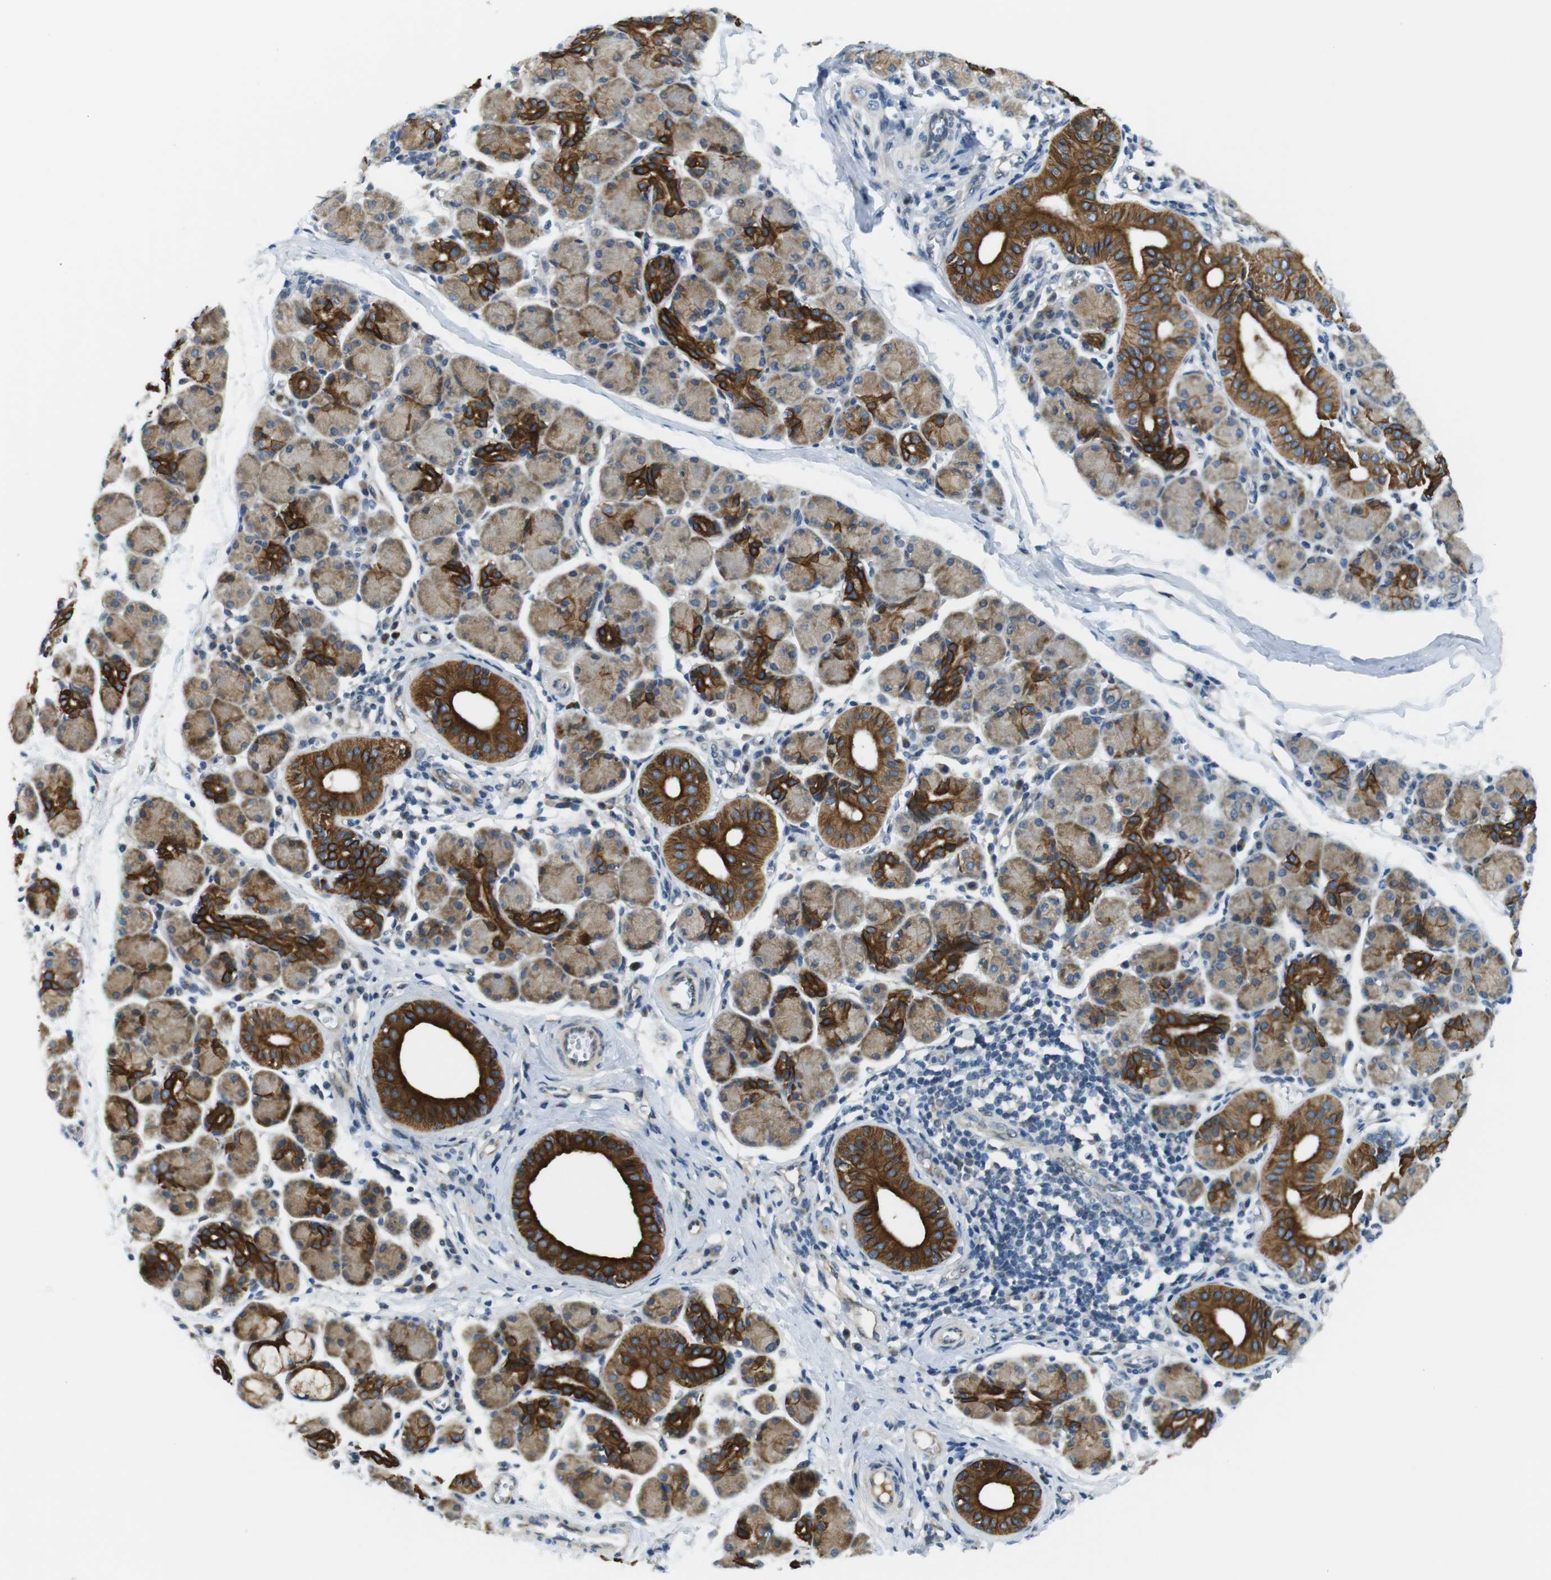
{"staining": {"intensity": "strong", "quantity": "25%-75%", "location": "cytoplasmic/membranous"}, "tissue": "salivary gland", "cell_type": "Glandular cells", "image_type": "normal", "snomed": [{"axis": "morphology", "description": "Normal tissue, NOS"}, {"axis": "morphology", "description": "Inflammation, NOS"}, {"axis": "topography", "description": "Lymph node"}, {"axis": "topography", "description": "Salivary gland"}], "caption": "Approximately 25%-75% of glandular cells in unremarkable salivary gland reveal strong cytoplasmic/membranous protein staining as visualized by brown immunohistochemical staining.", "gene": "ZDHHC3", "patient": {"sex": "male", "age": 3}}